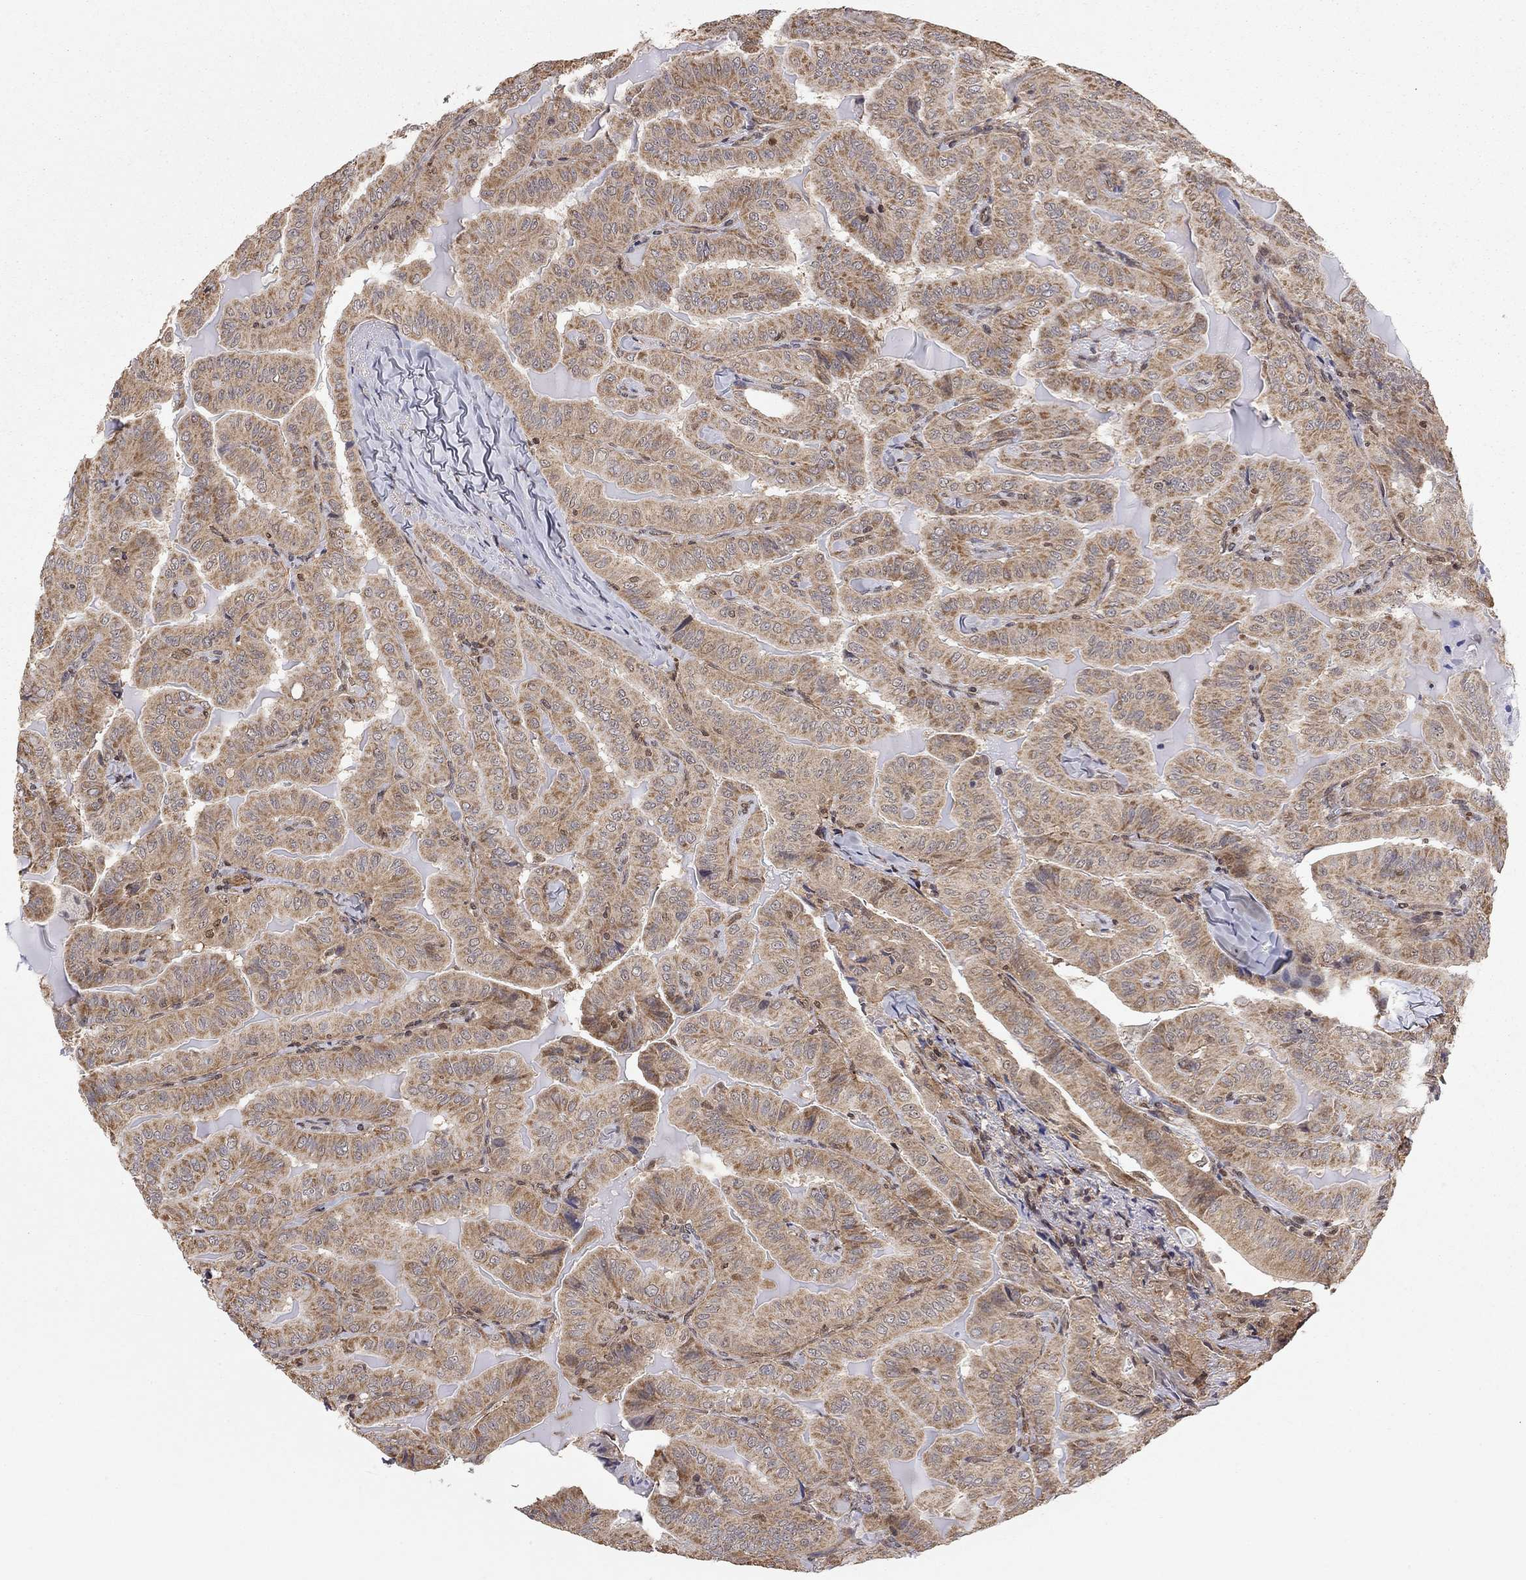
{"staining": {"intensity": "moderate", "quantity": ">75%", "location": "cytoplasmic/membranous"}, "tissue": "thyroid cancer", "cell_type": "Tumor cells", "image_type": "cancer", "snomed": [{"axis": "morphology", "description": "Papillary adenocarcinoma, NOS"}, {"axis": "topography", "description": "Thyroid gland"}], "caption": "A histopathology image showing moderate cytoplasmic/membranous expression in about >75% of tumor cells in thyroid cancer (papillary adenocarcinoma), as visualized by brown immunohistochemical staining.", "gene": "TDP1", "patient": {"sex": "female", "age": 68}}